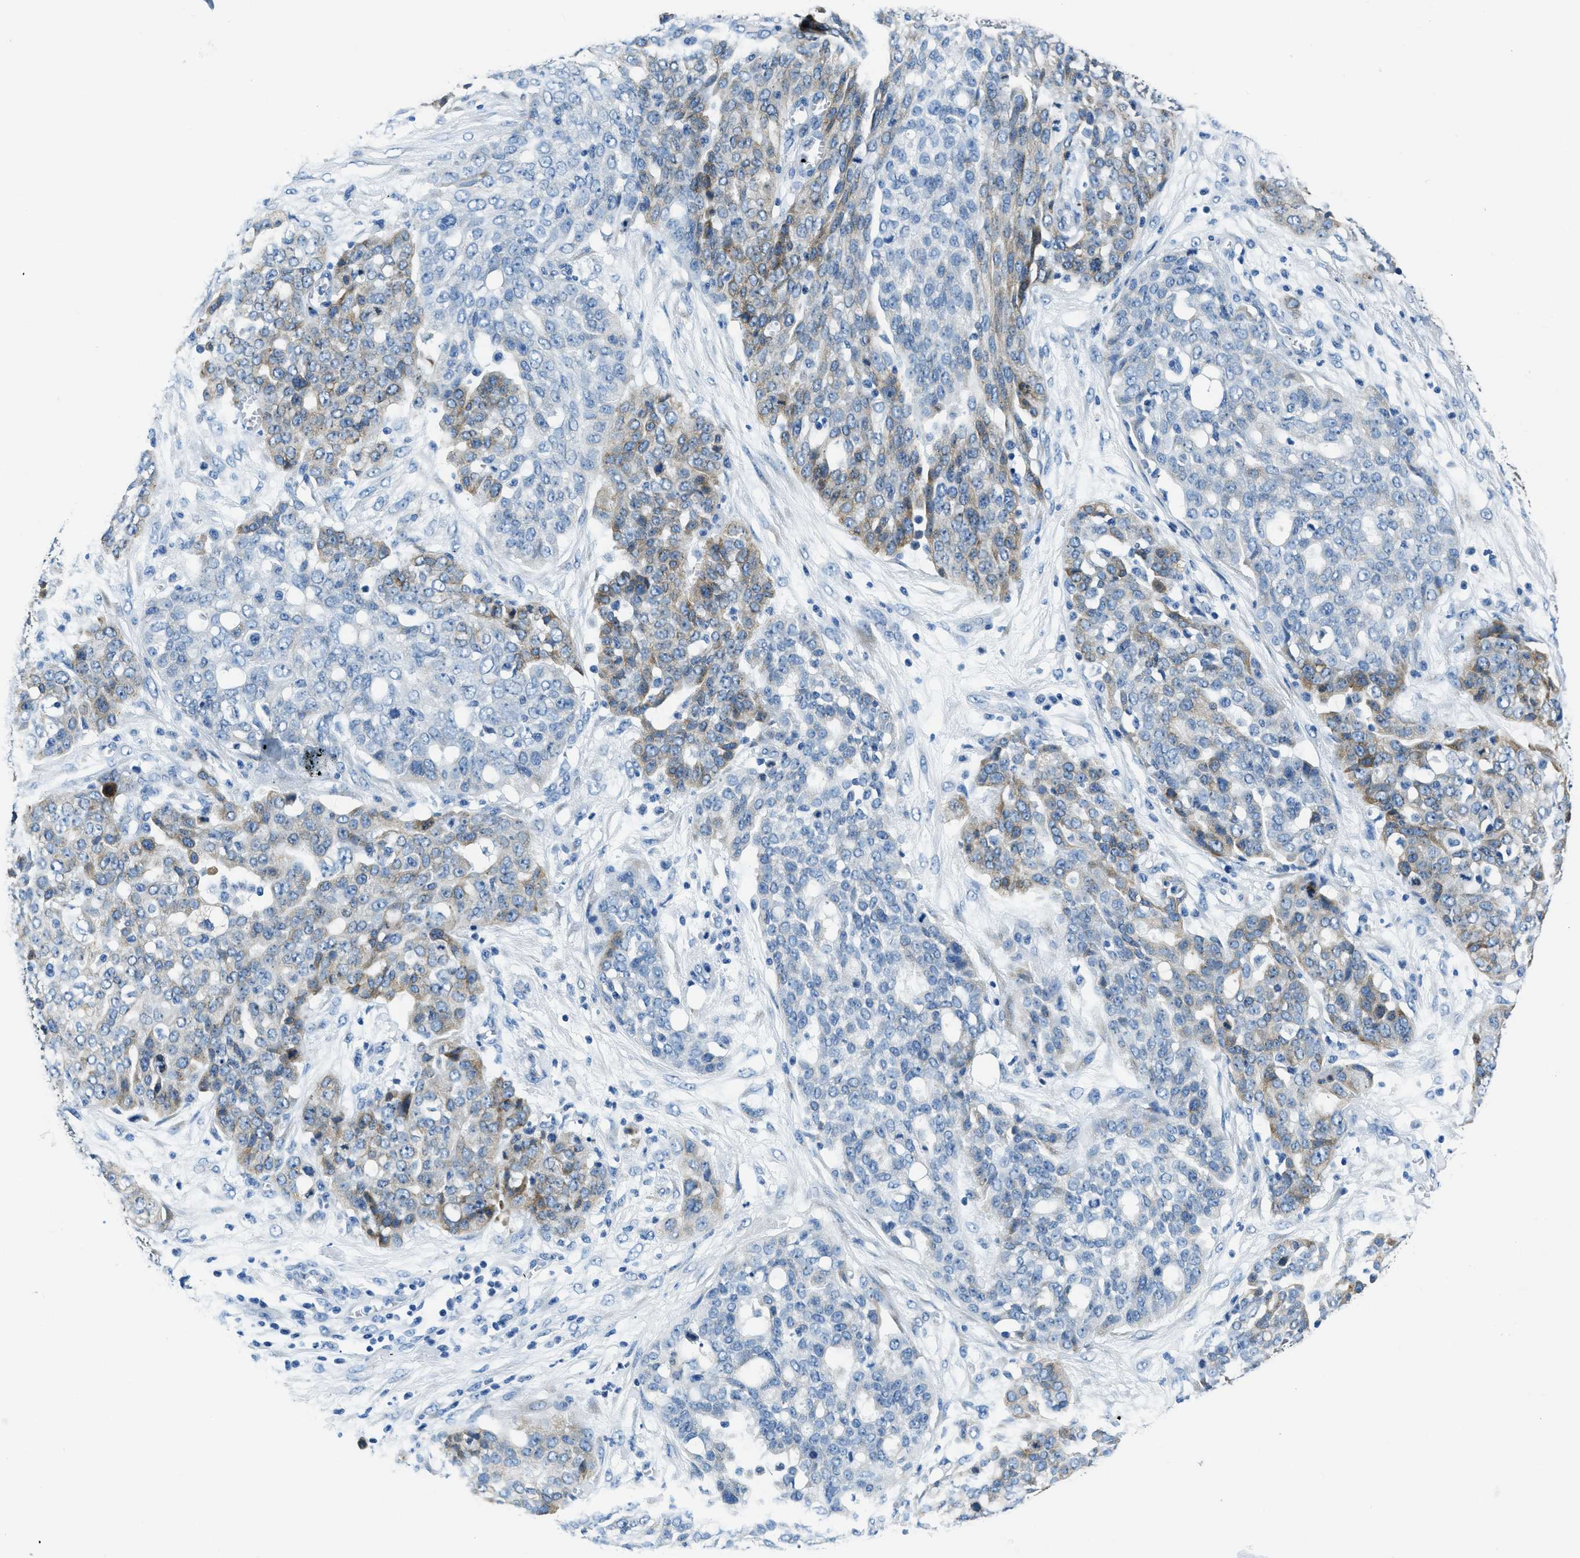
{"staining": {"intensity": "weak", "quantity": "25%-75%", "location": "cytoplasmic/membranous"}, "tissue": "ovarian cancer", "cell_type": "Tumor cells", "image_type": "cancer", "snomed": [{"axis": "morphology", "description": "Cystadenocarcinoma, serous, NOS"}, {"axis": "topography", "description": "Soft tissue"}, {"axis": "topography", "description": "Ovary"}], "caption": "Immunohistochemistry (DAB) staining of human ovarian cancer shows weak cytoplasmic/membranous protein positivity in about 25%-75% of tumor cells.", "gene": "UBAC2", "patient": {"sex": "female", "age": 57}}